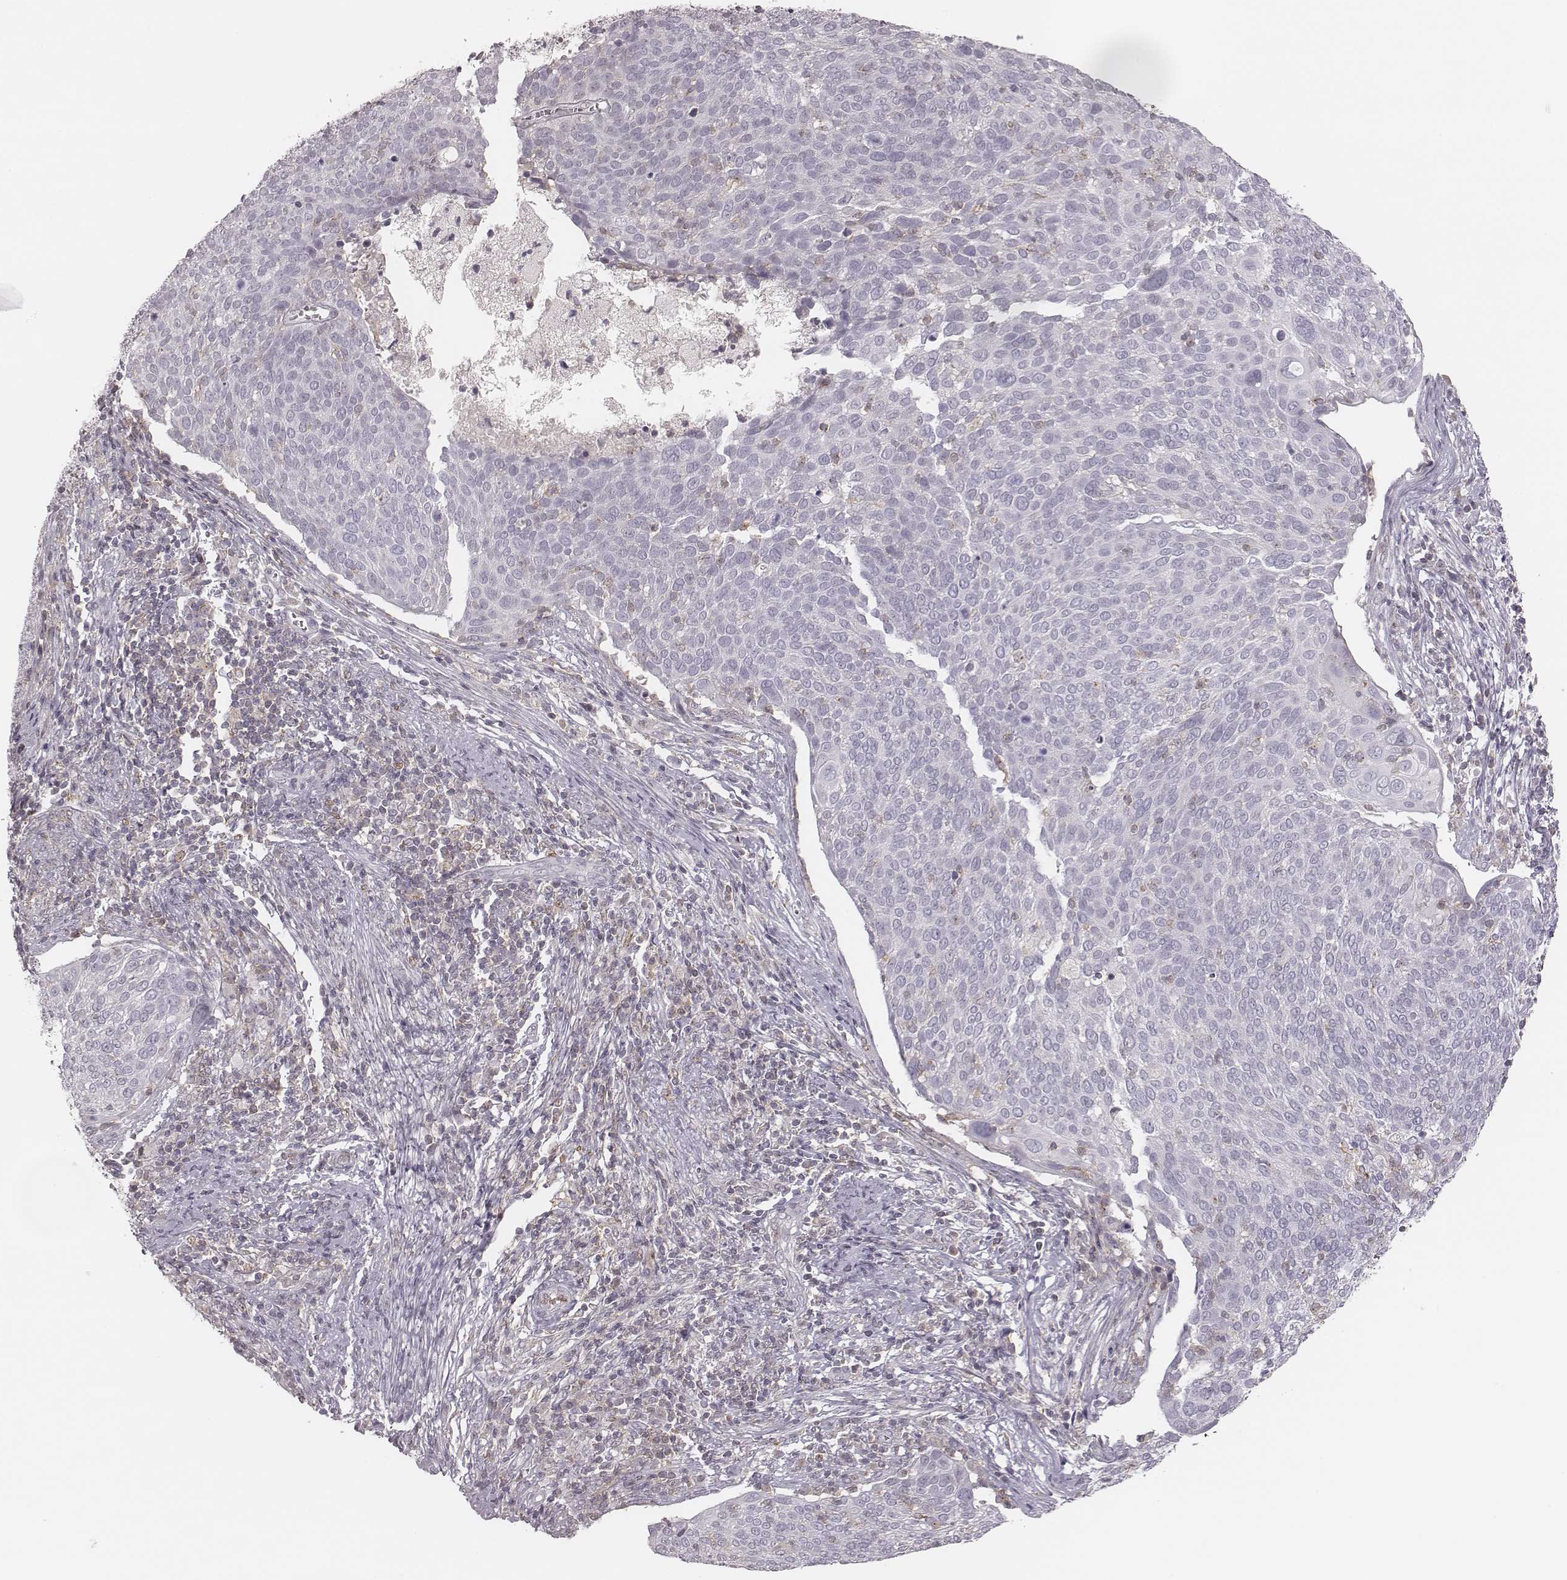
{"staining": {"intensity": "negative", "quantity": "none", "location": "none"}, "tissue": "cervical cancer", "cell_type": "Tumor cells", "image_type": "cancer", "snomed": [{"axis": "morphology", "description": "Squamous cell carcinoma, NOS"}, {"axis": "topography", "description": "Cervix"}], "caption": "Cervical cancer stained for a protein using immunohistochemistry shows no expression tumor cells.", "gene": "MSX1", "patient": {"sex": "female", "age": 39}}